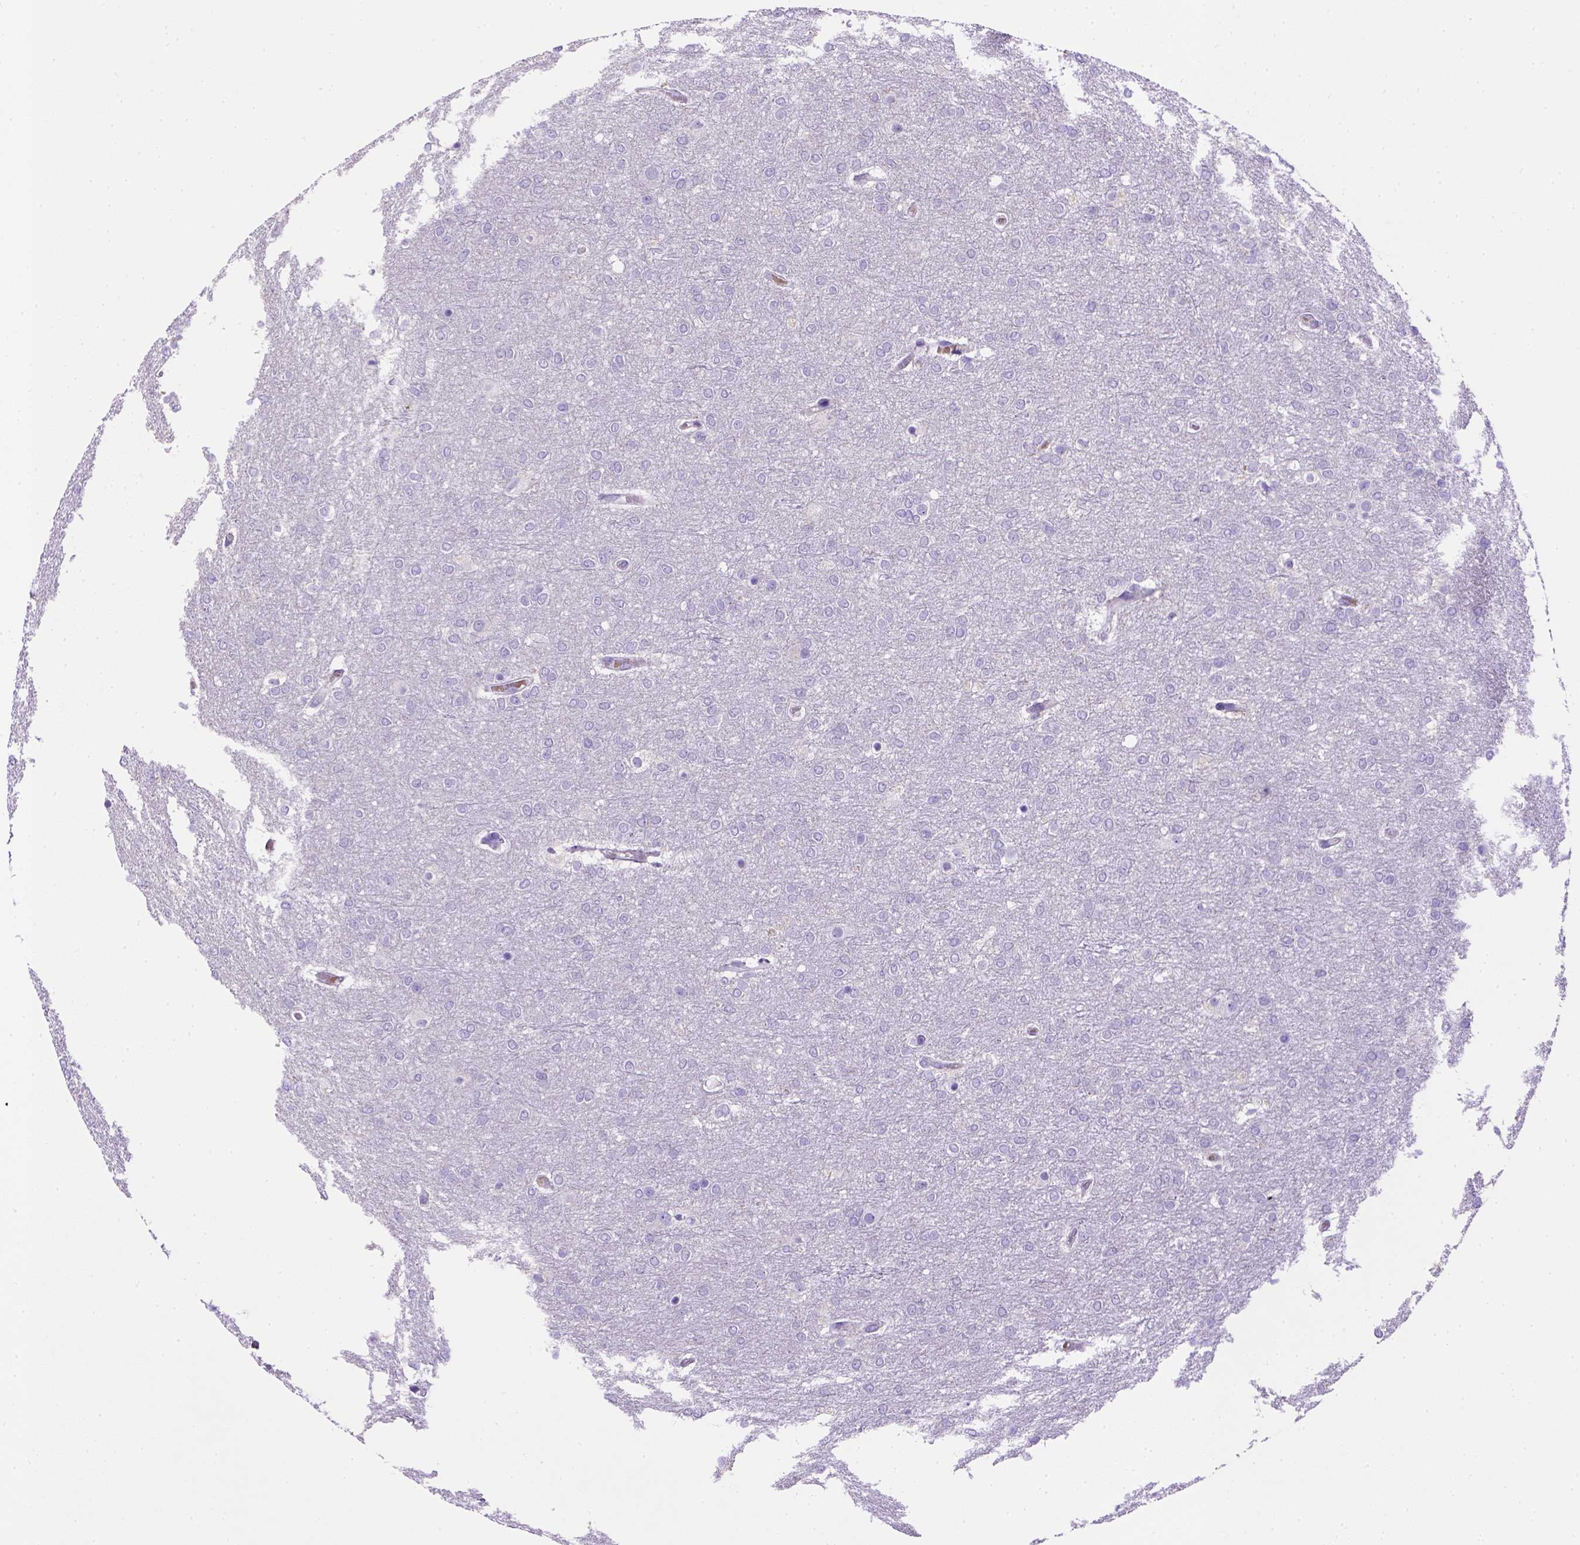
{"staining": {"intensity": "negative", "quantity": "none", "location": "none"}, "tissue": "glioma", "cell_type": "Tumor cells", "image_type": "cancer", "snomed": [{"axis": "morphology", "description": "Glioma, malignant, High grade"}, {"axis": "topography", "description": "Brain"}], "caption": "Immunohistochemistry histopathology image of glioma stained for a protein (brown), which shows no positivity in tumor cells.", "gene": "BAAT", "patient": {"sex": "female", "age": 61}}